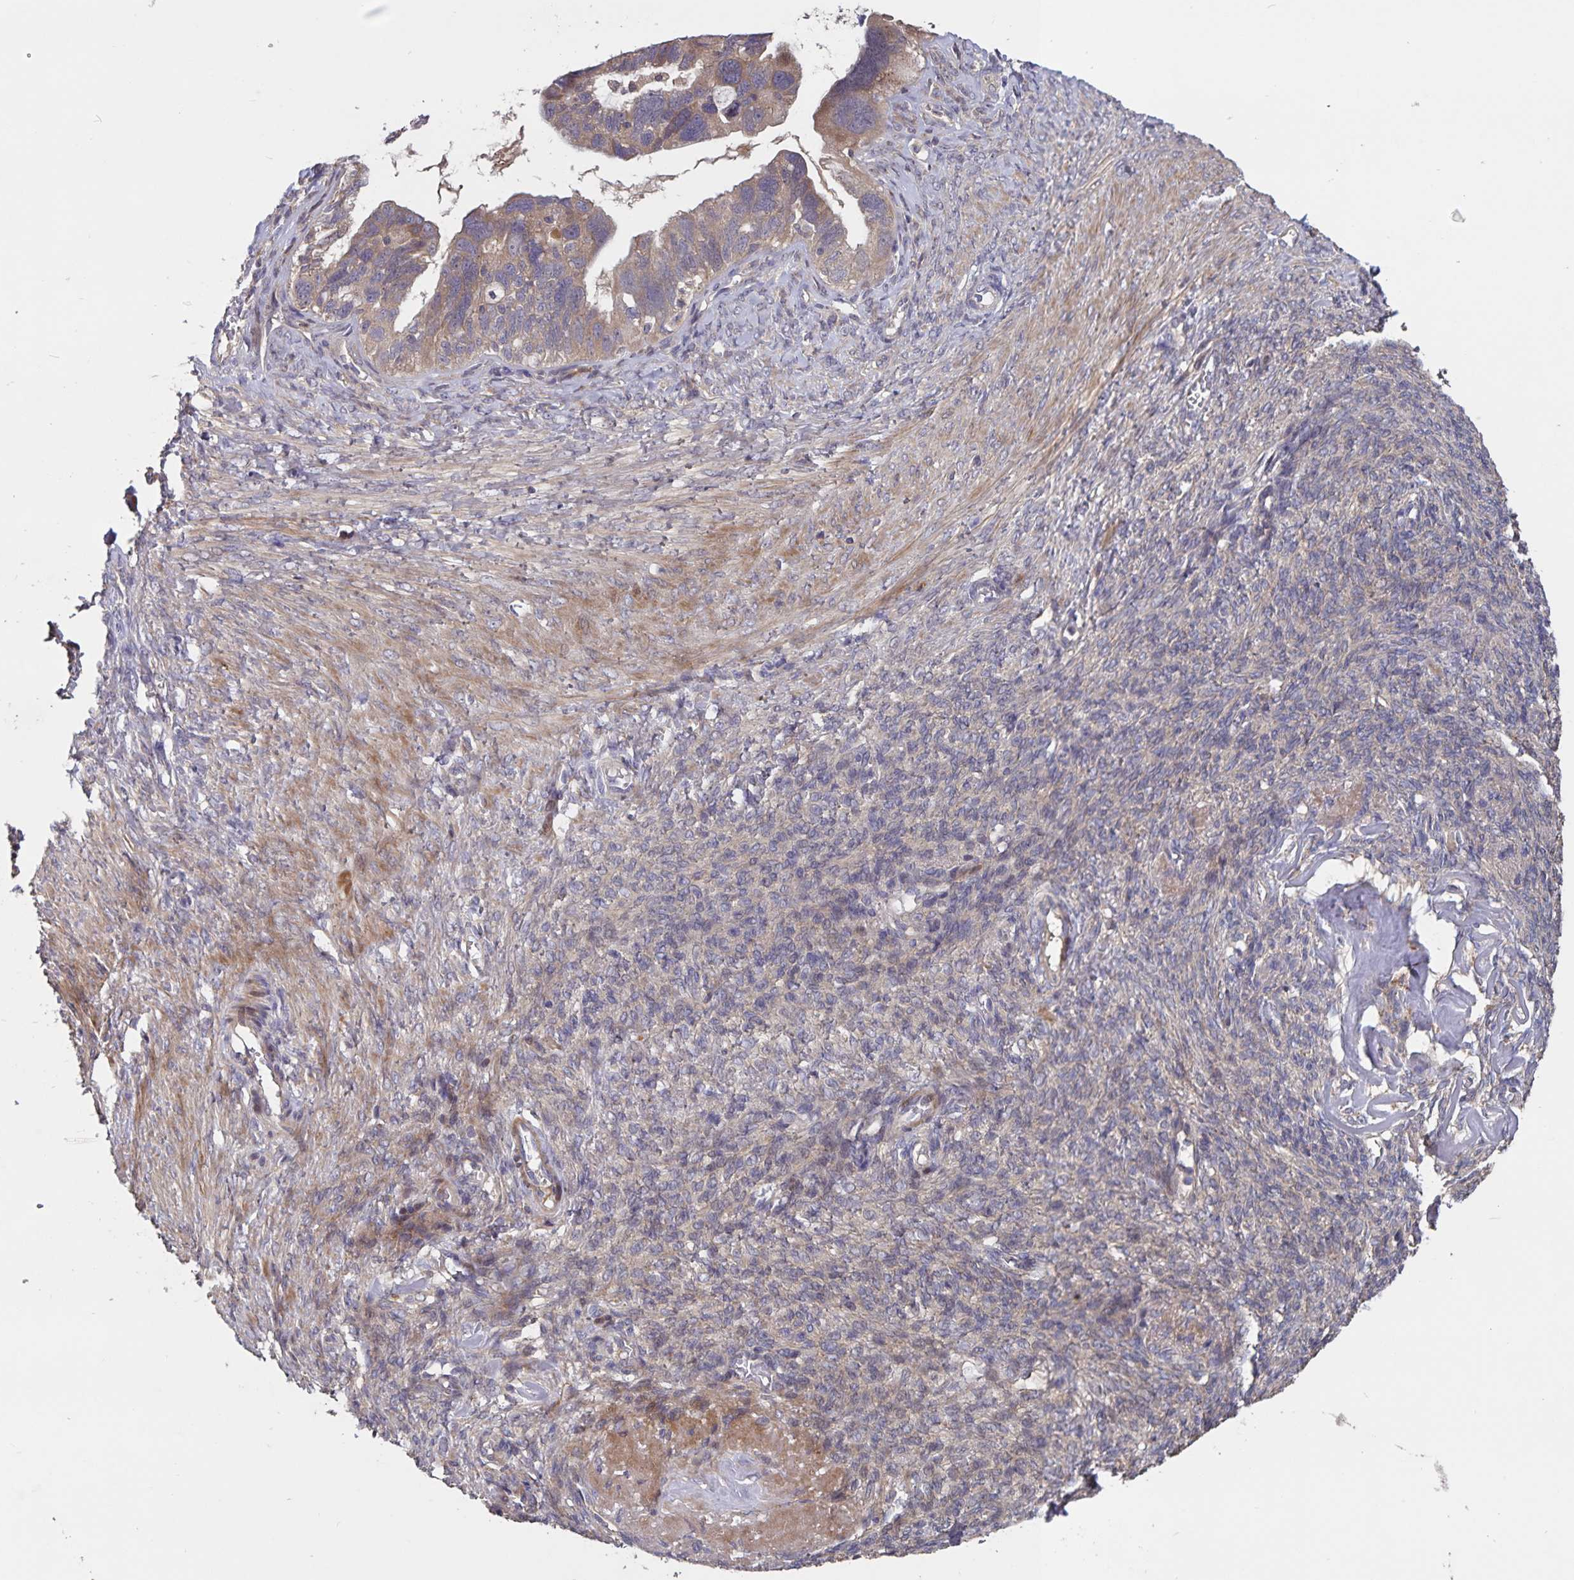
{"staining": {"intensity": "weak", "quantity": ">75%", "location": "cytoplasmic/membranous"}, "tissue": "ovarian cancer", "cell_type": "Tumor cells", "image_type": "cancer", "snomed": [{"axis": "morphology", "description": "Cystadenocarcinoma, serous, NOS"}, {"axis": "topography", "description": "Ovary"}], "caption": "This photomicrograph shows immunohistochemistry (IHC) staining of serous cystadenocarcinoma (ovarian), with low weak cytoplasmic/membranous expression in approximately >75% of tumor cells.", "gene": "FBXL16", "patient": {"sex": "female", "age": 60}}